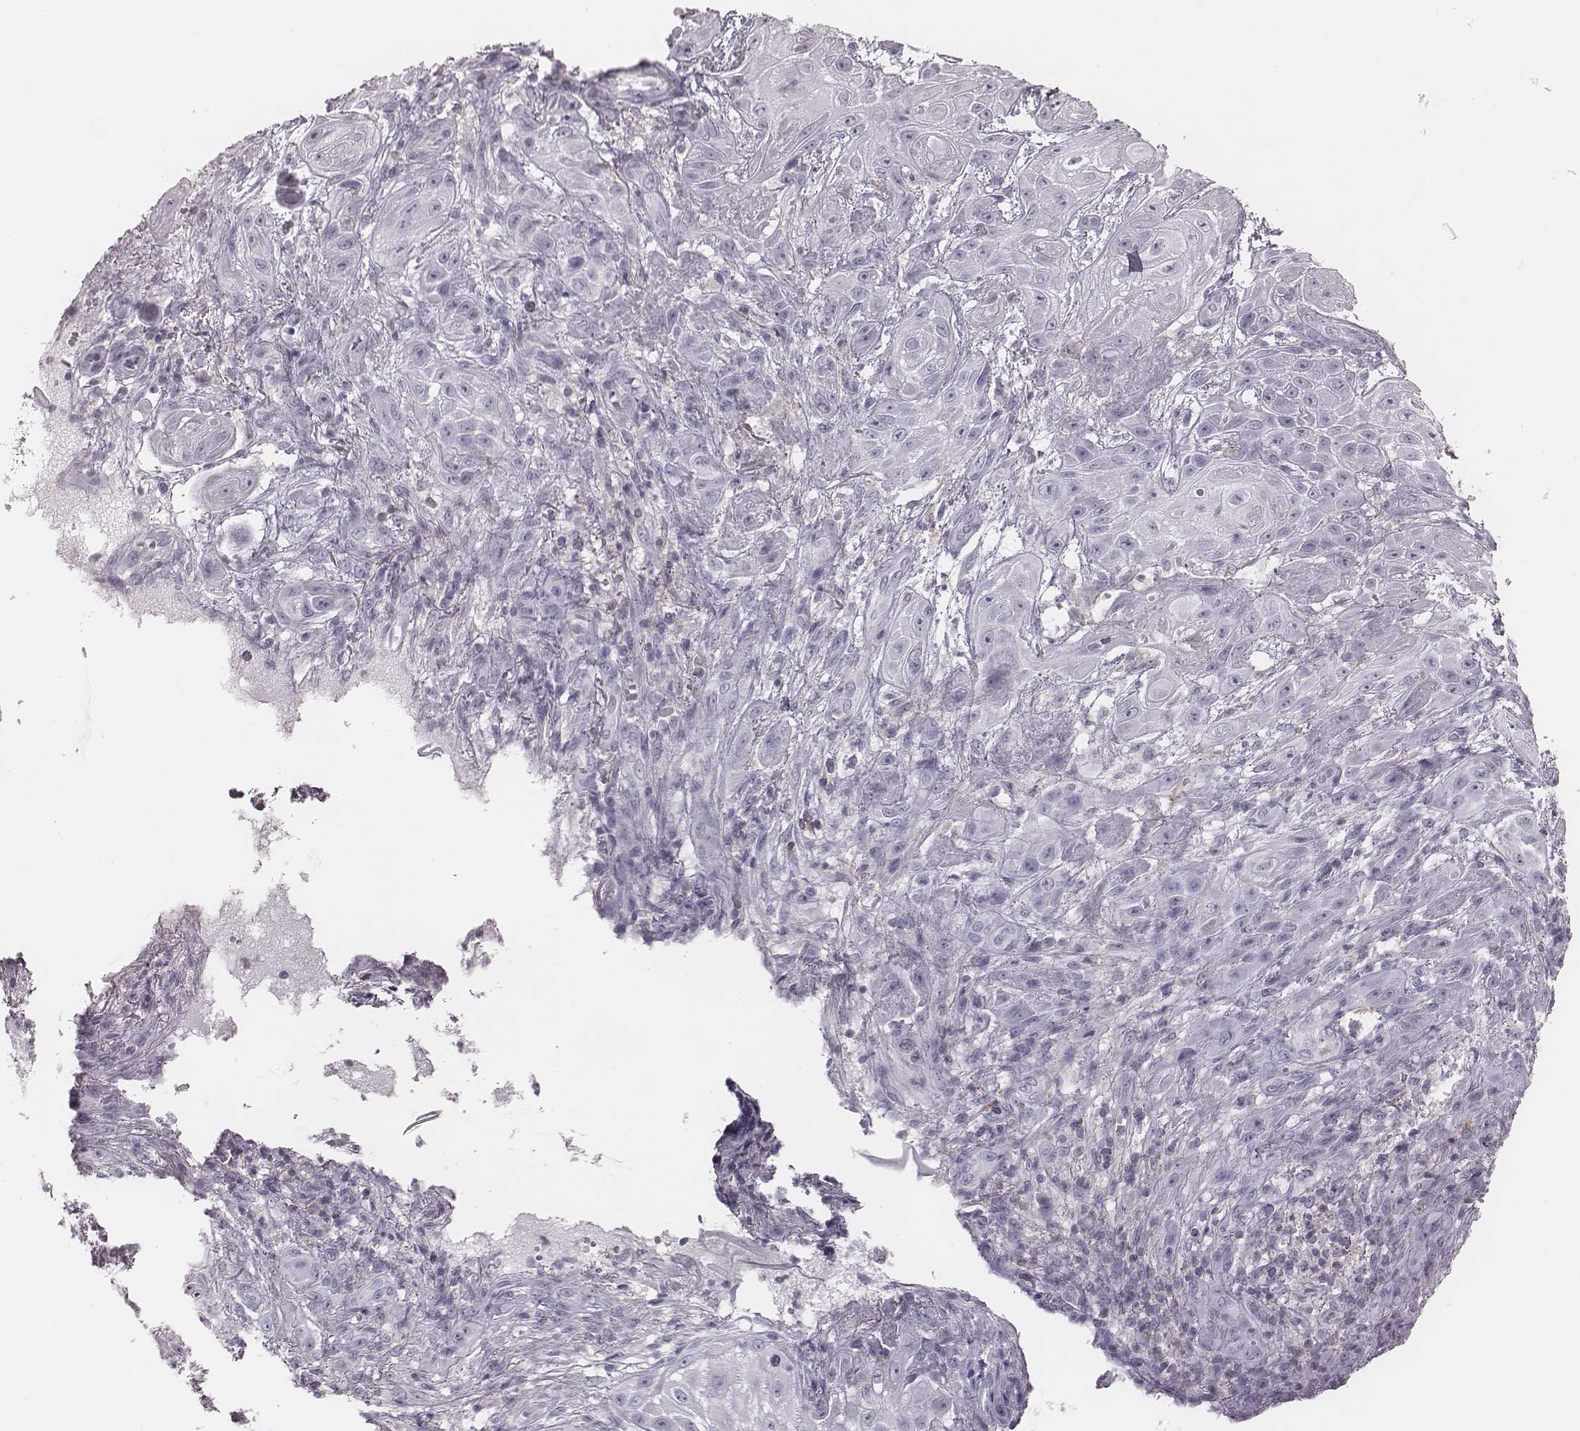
{"staining": {"intensity": "negative", "quantity": "none", "location": "none"}, "tissue": "skin cancer", "cell_type": "Tumor cells", "image_type": "cancer", "snomed": [{"axis": "morphology", "description": "Squamous cell carcinoma, NOS"}, {"axis": "topography", "description": "Skin"}], "caption": "Tumor cells are negative for brown protein staining in skin cancer (squamous cell carcinoma).", "gene": "ZNF365", "patient": {"sex": "male", "age": 62}}